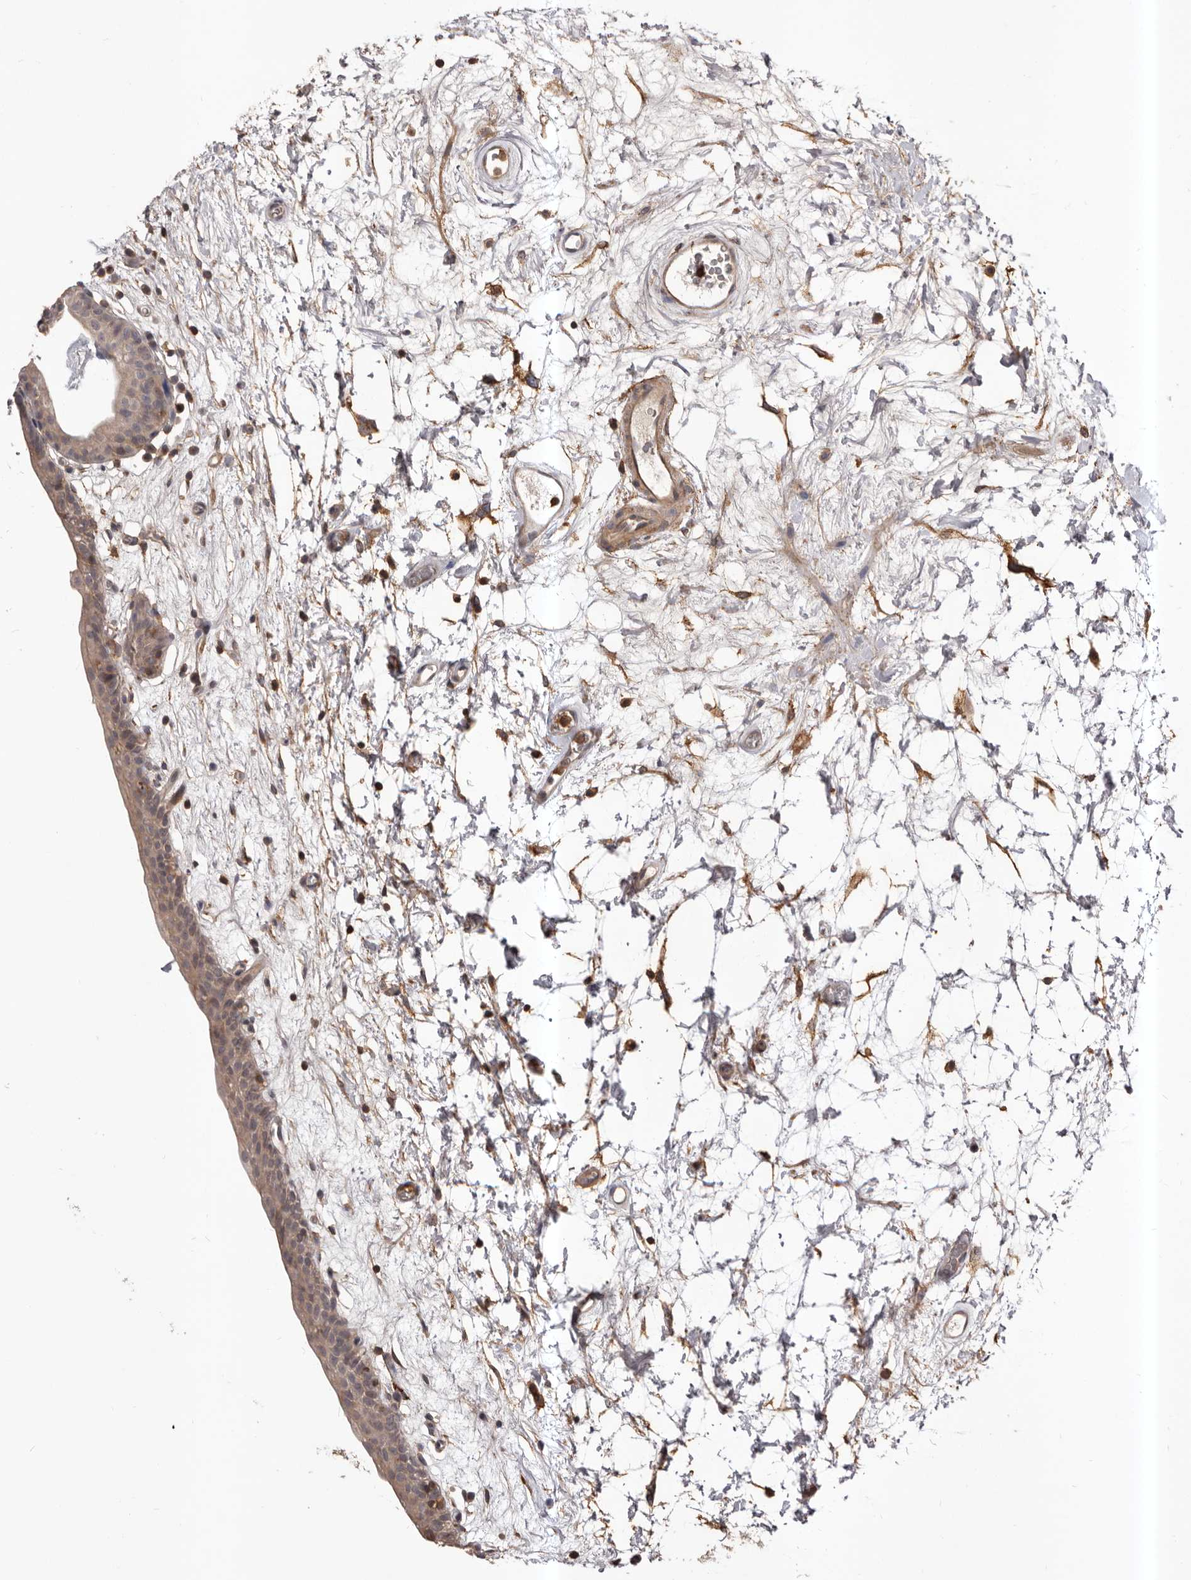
{"staining": {"intensity": "weak", "quantity": "25%-75%", "location": "cytoplasmic/membranous"}, "tissue": "urinary bladder", "cell_type": "Urothelial cells", "image_type": "normal", "snomed": [{"axis": "morphology", "description": "Normal tissue, NOS"}, {"axis": "topography", "description": "Urinary bladder"}], "caption": "Protein staining shows weak cytoplasmic/membranous expression in approximately 25%-75% of urothelial cells in unremarkable urinary bladder. The protein is shown in brown color, while the nuclei are stained blue.", "gene": "GLIPR2", "patient": {"sex": "male", "age": 83}}